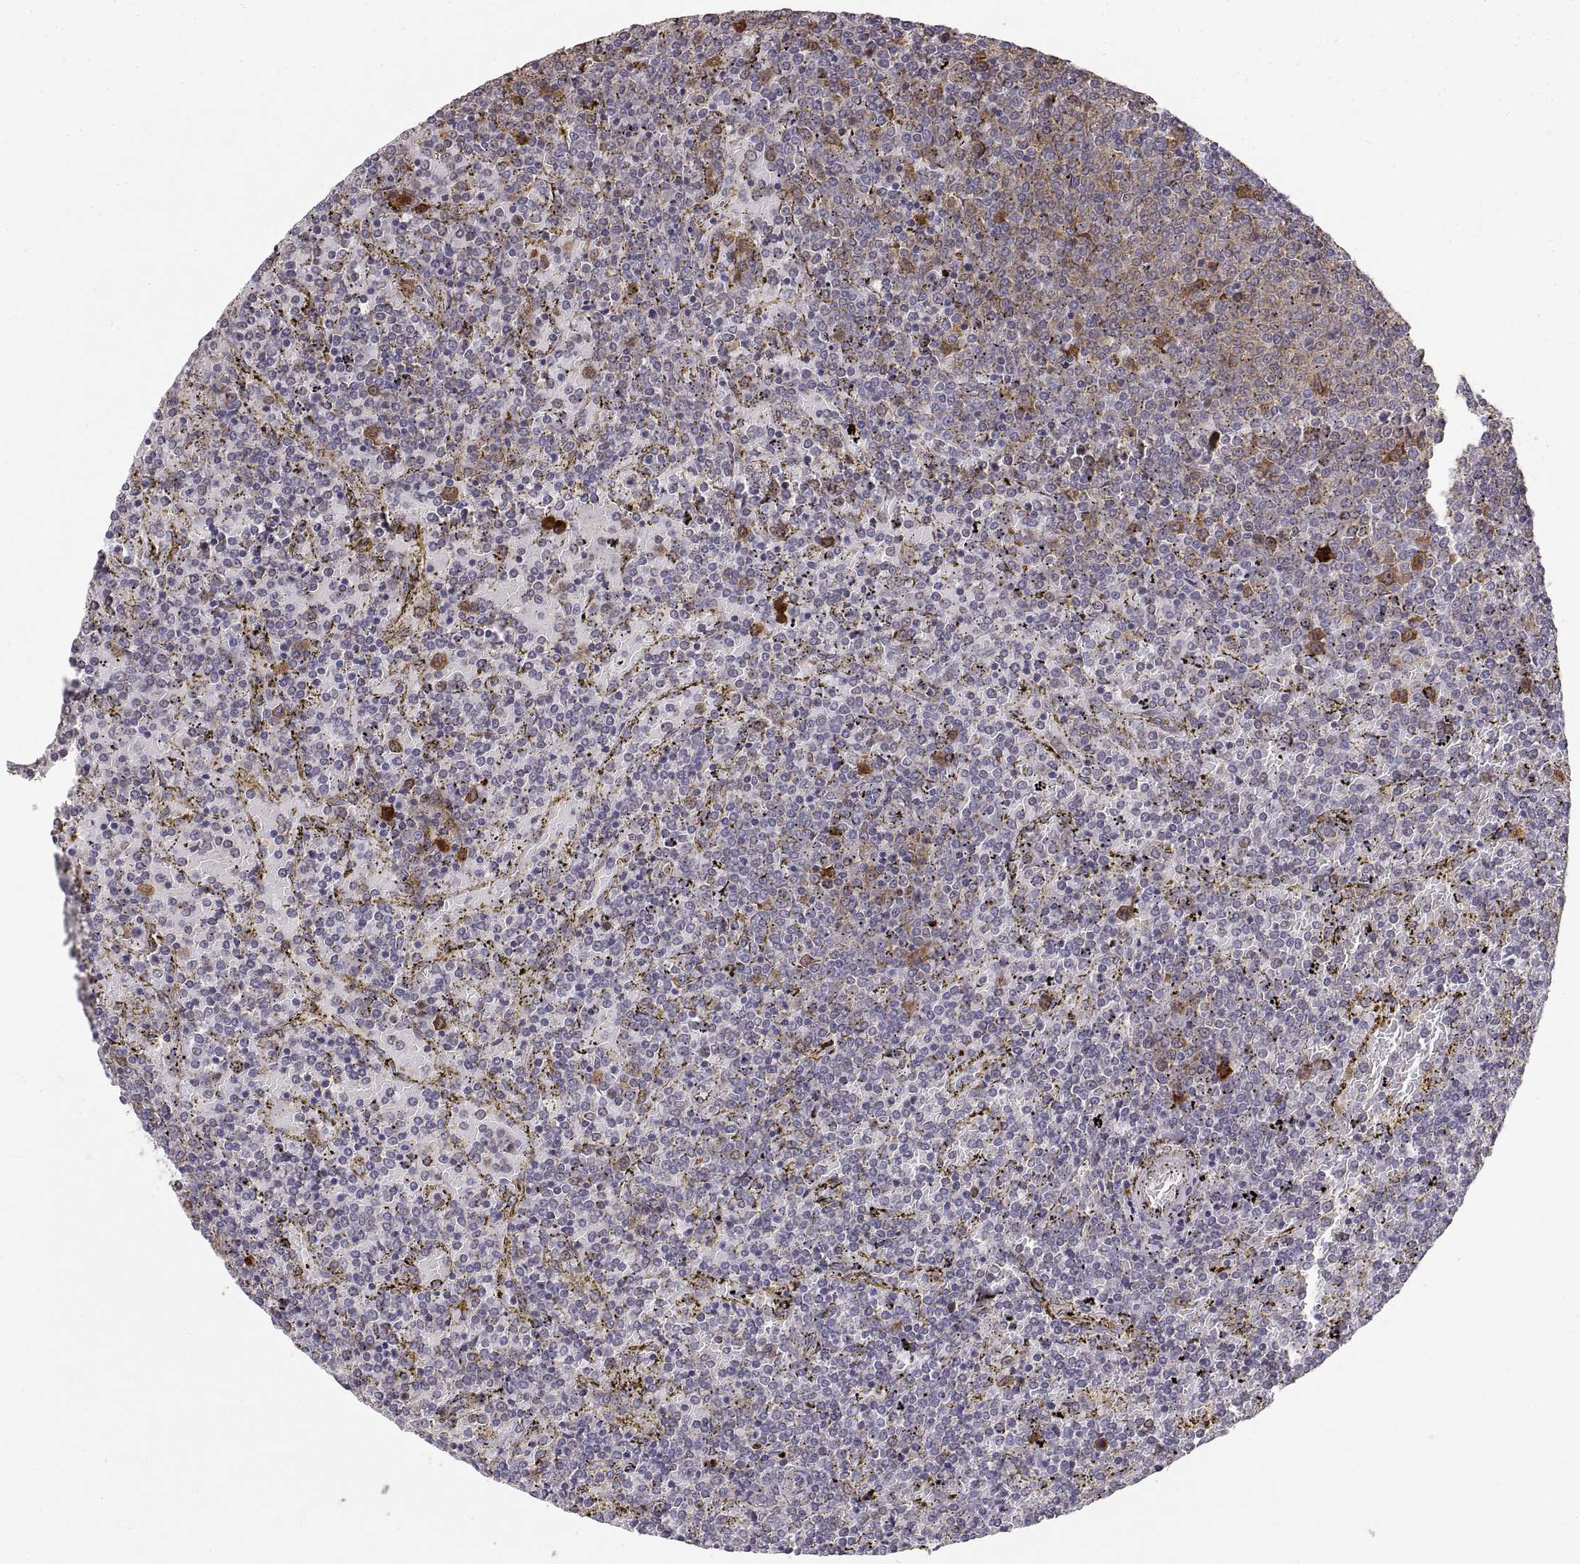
{"staining": {"intensity": "negative", "quantity": "none", "location": "none"}, "tissue": "lymphoma", "cell_type": "Tumor cells", "image_type": "cancer", "snomed": [{"axis": "morphology", "description": "Malignant lymphoma, non-Hodgkin's type, Low grade"}, {"axis": "topography", "description": "Spleen"}], "caption": "High power microscopy histopathology image of an immunohistochemistry micrograph of malignant lymphoma, non-Hodgkin's type (low-grade), revealing no significant staining in tumor cells. The staining is performed using DAB (3,3'-diaminobenzidine) brown chromogen with nuclei counter-stained in using hematoxylin.", "gene": "HSP90AB1", "patient": {"sex": "female", "age": 77}}